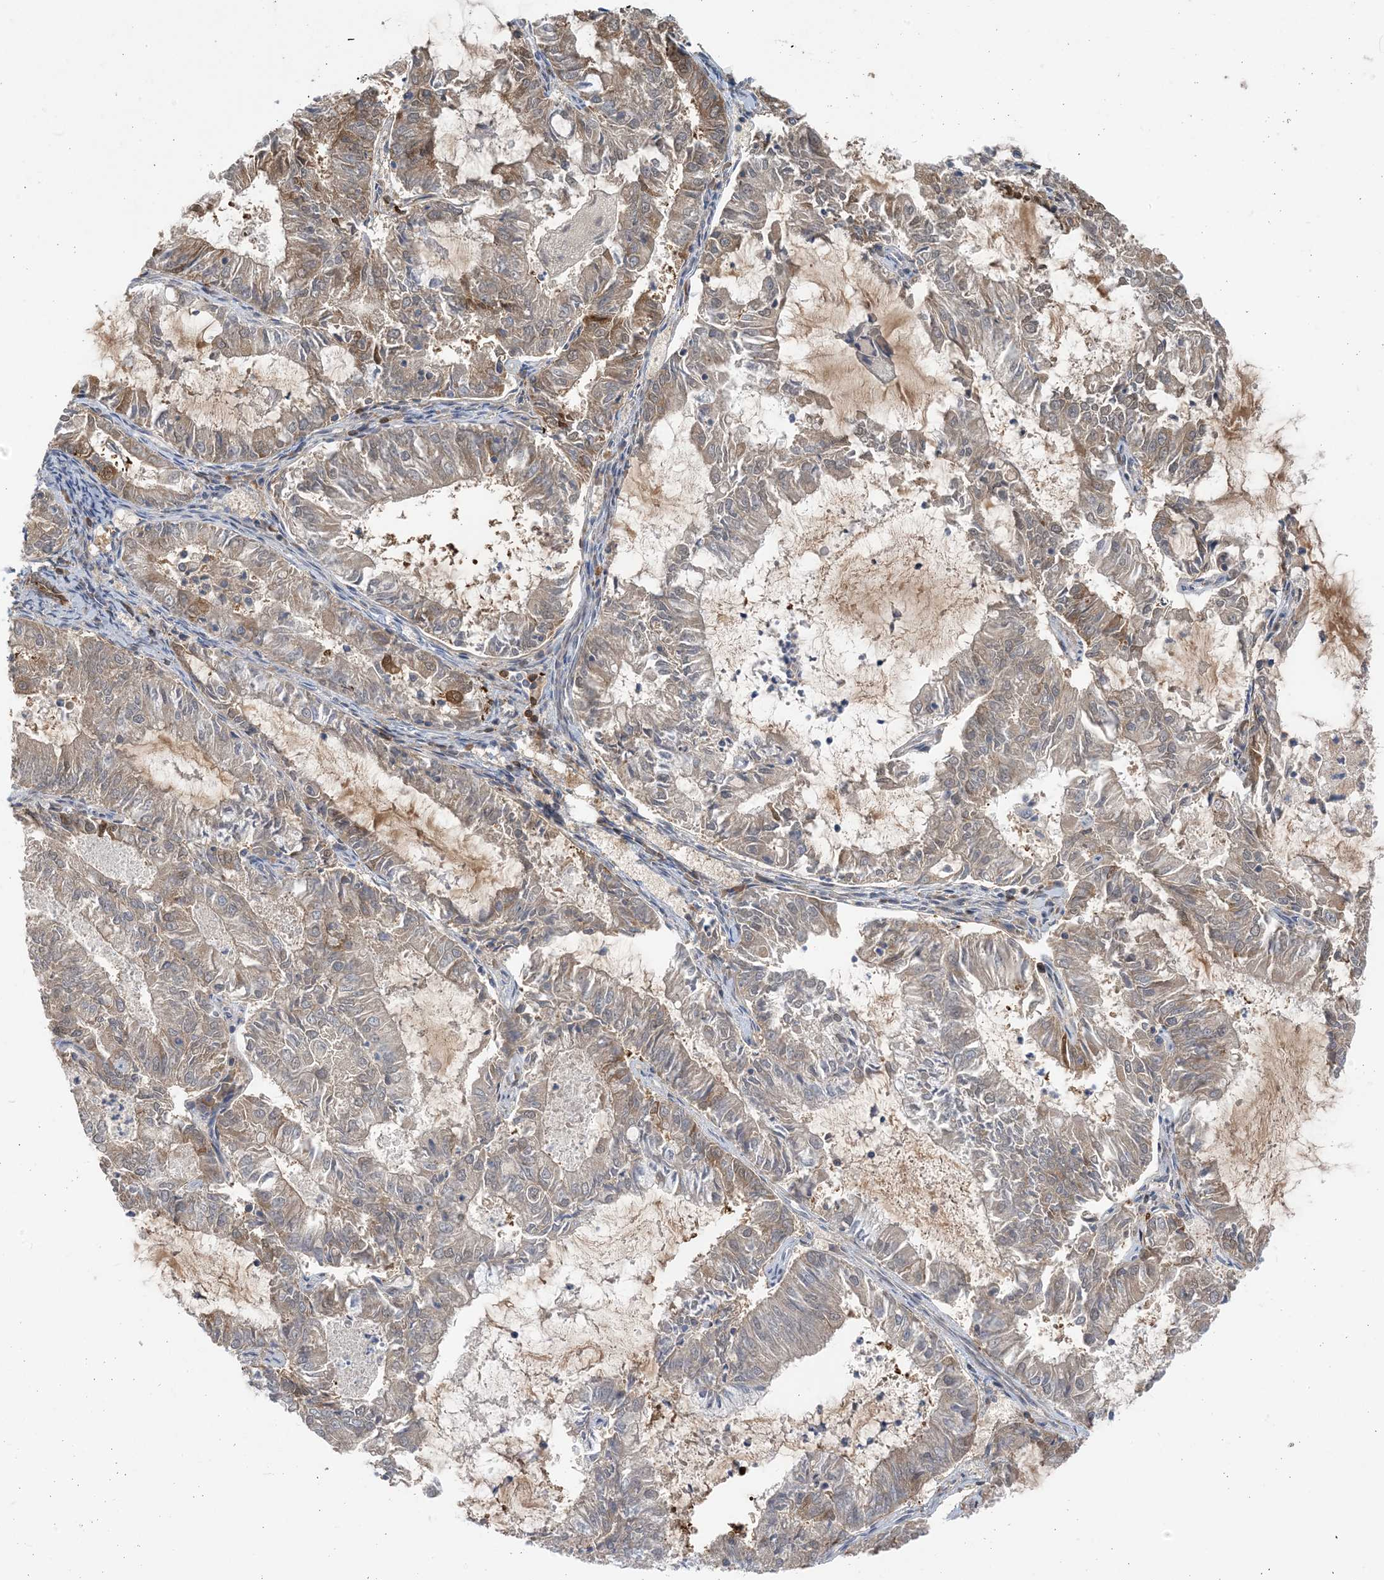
{"staining": {"intensity": "moderate", "quantity": ">75%", "location": "cytoplasmic/membranous"}, "tissue": "endometrial cancer", "cell_type": "Tumor cells", "image_type": "cancer", "snomed": [{"axis": "morphology", "description": "Adenocarcinoma, NOS"}, {"axis": "topography", "description": "Endometrium"}], "caption": "Protein expression analysis of endometrial cancer (adenocarcinoma) shows moderate cytoplasmic/membranous staining in about >75% of tumor cells.", "gene": "ZC3H12A", "patient": {"sex": "female", "age": 57}}